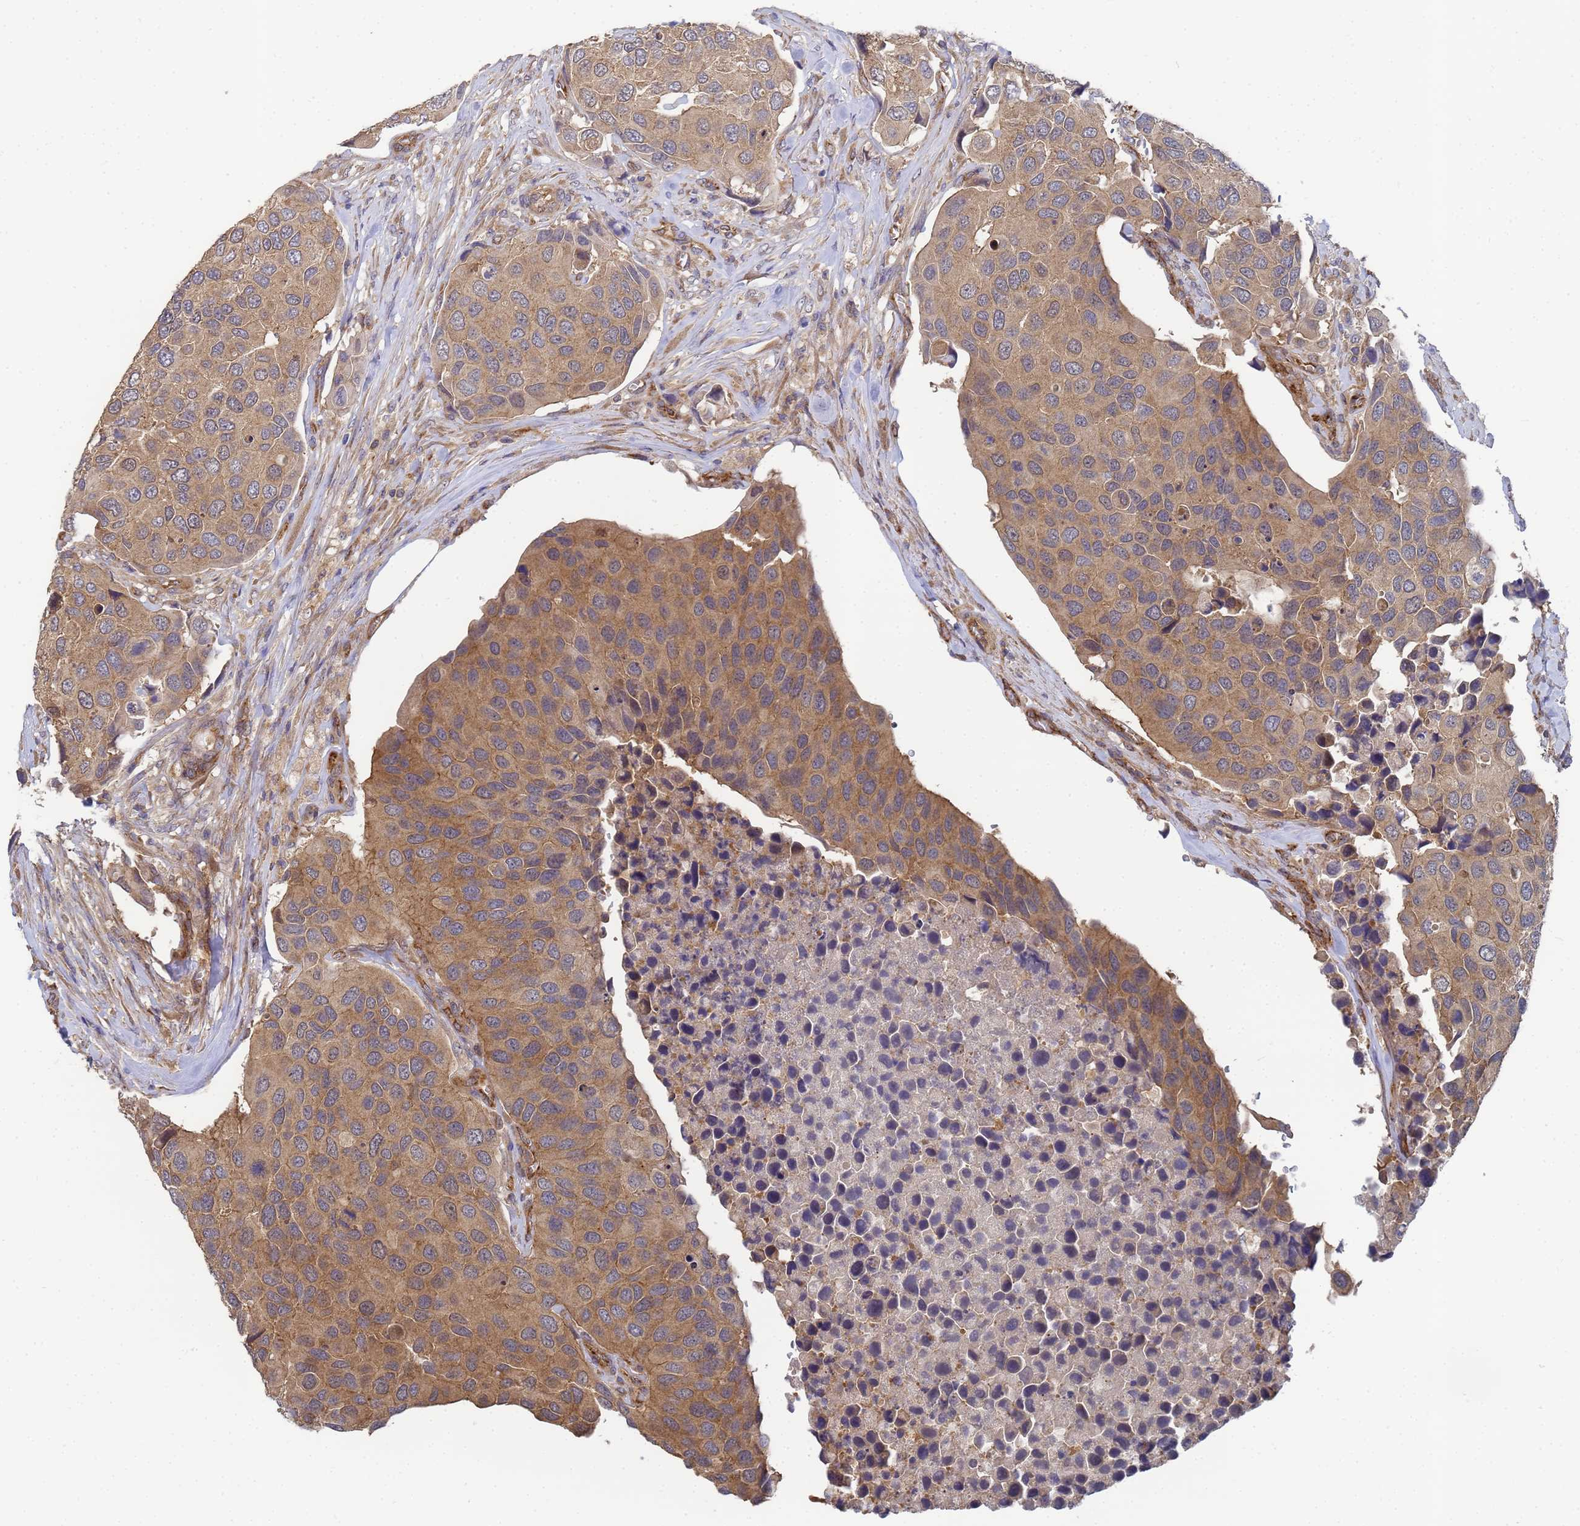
{"staining": {"intensity": "moderate", "quantity": ">75%", "location": "cytoplasmic/membranous"}, "tissue": "urothelial cancer", "cell_type": "Tumor cells", "image_type": "cancer", "snomed": [{"axis": "morphology", "description": "Urothelial carcinoma, High grade"}, {"axis": "topography", "description": "Urinary bladder"}], "caption": "This photomicrograph demonstrates immunohistochemistry (IHC) staining of urothelial cancer, with medium moderate cytoplasmic/membranous expression in about >75% of tumor cells.", "gene": "ALS2CL", "patient": {"sex": "male", "age": 74}}